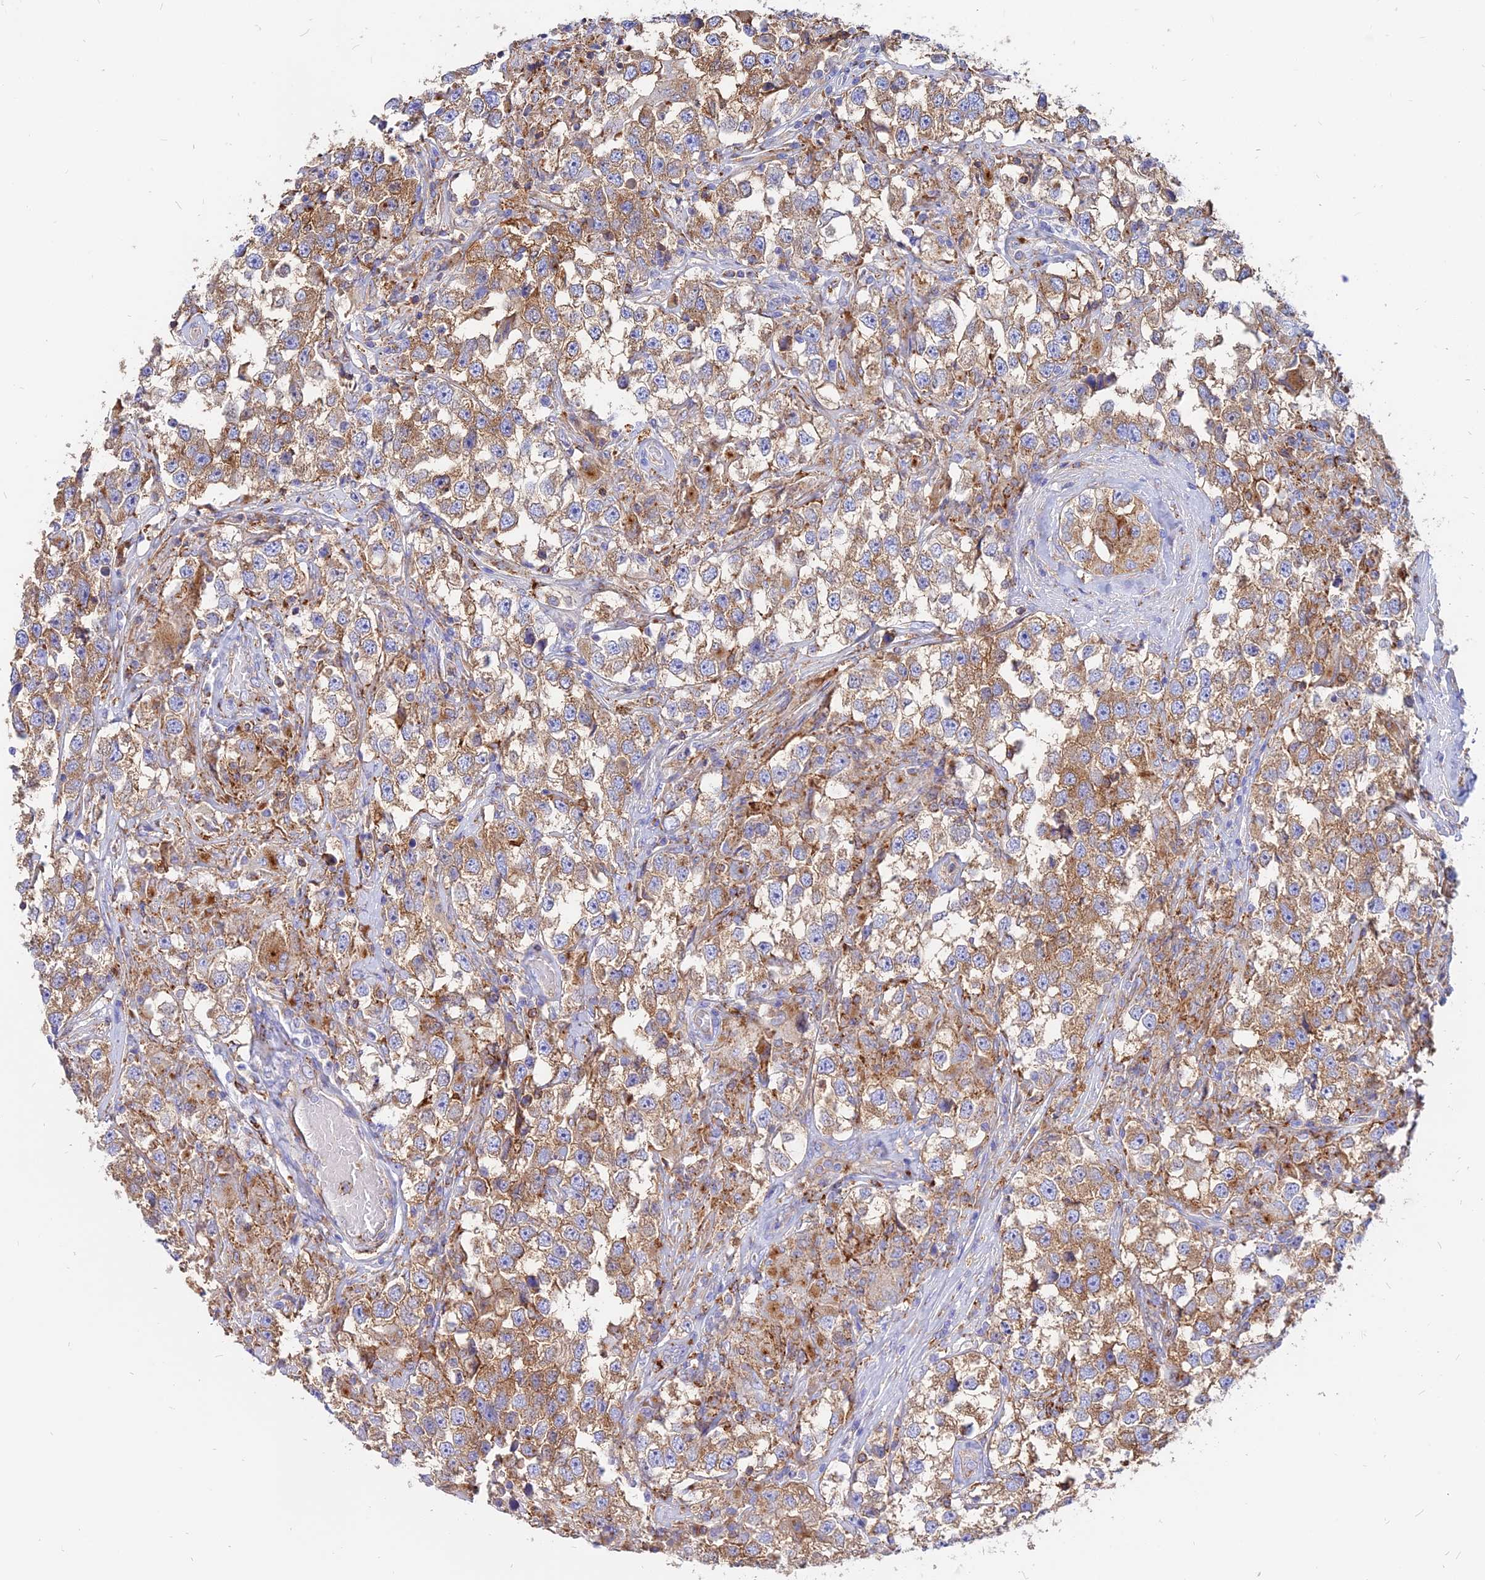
{"staining": {"intensity": "moderate", "quantity": ">75%", "location": "cytoplasmic/membranous"}, "tissue": "testis cancer", "cell_type": "Tumor cells", "image_type": "cancer", "snomed": [{"axis": "morphology", "description": "Seminoma, NOS"}, {"axis": "topography", "description": "Testis"}], "caption": "Immunohistochemical staining of human testis seminoma displays medium levels of moderate cytoplasmic/membranous protein expression in approximately >75% of tumor cells.", "gene": "AGTRAP", "patient": {"sex": "male", "age": 46}}